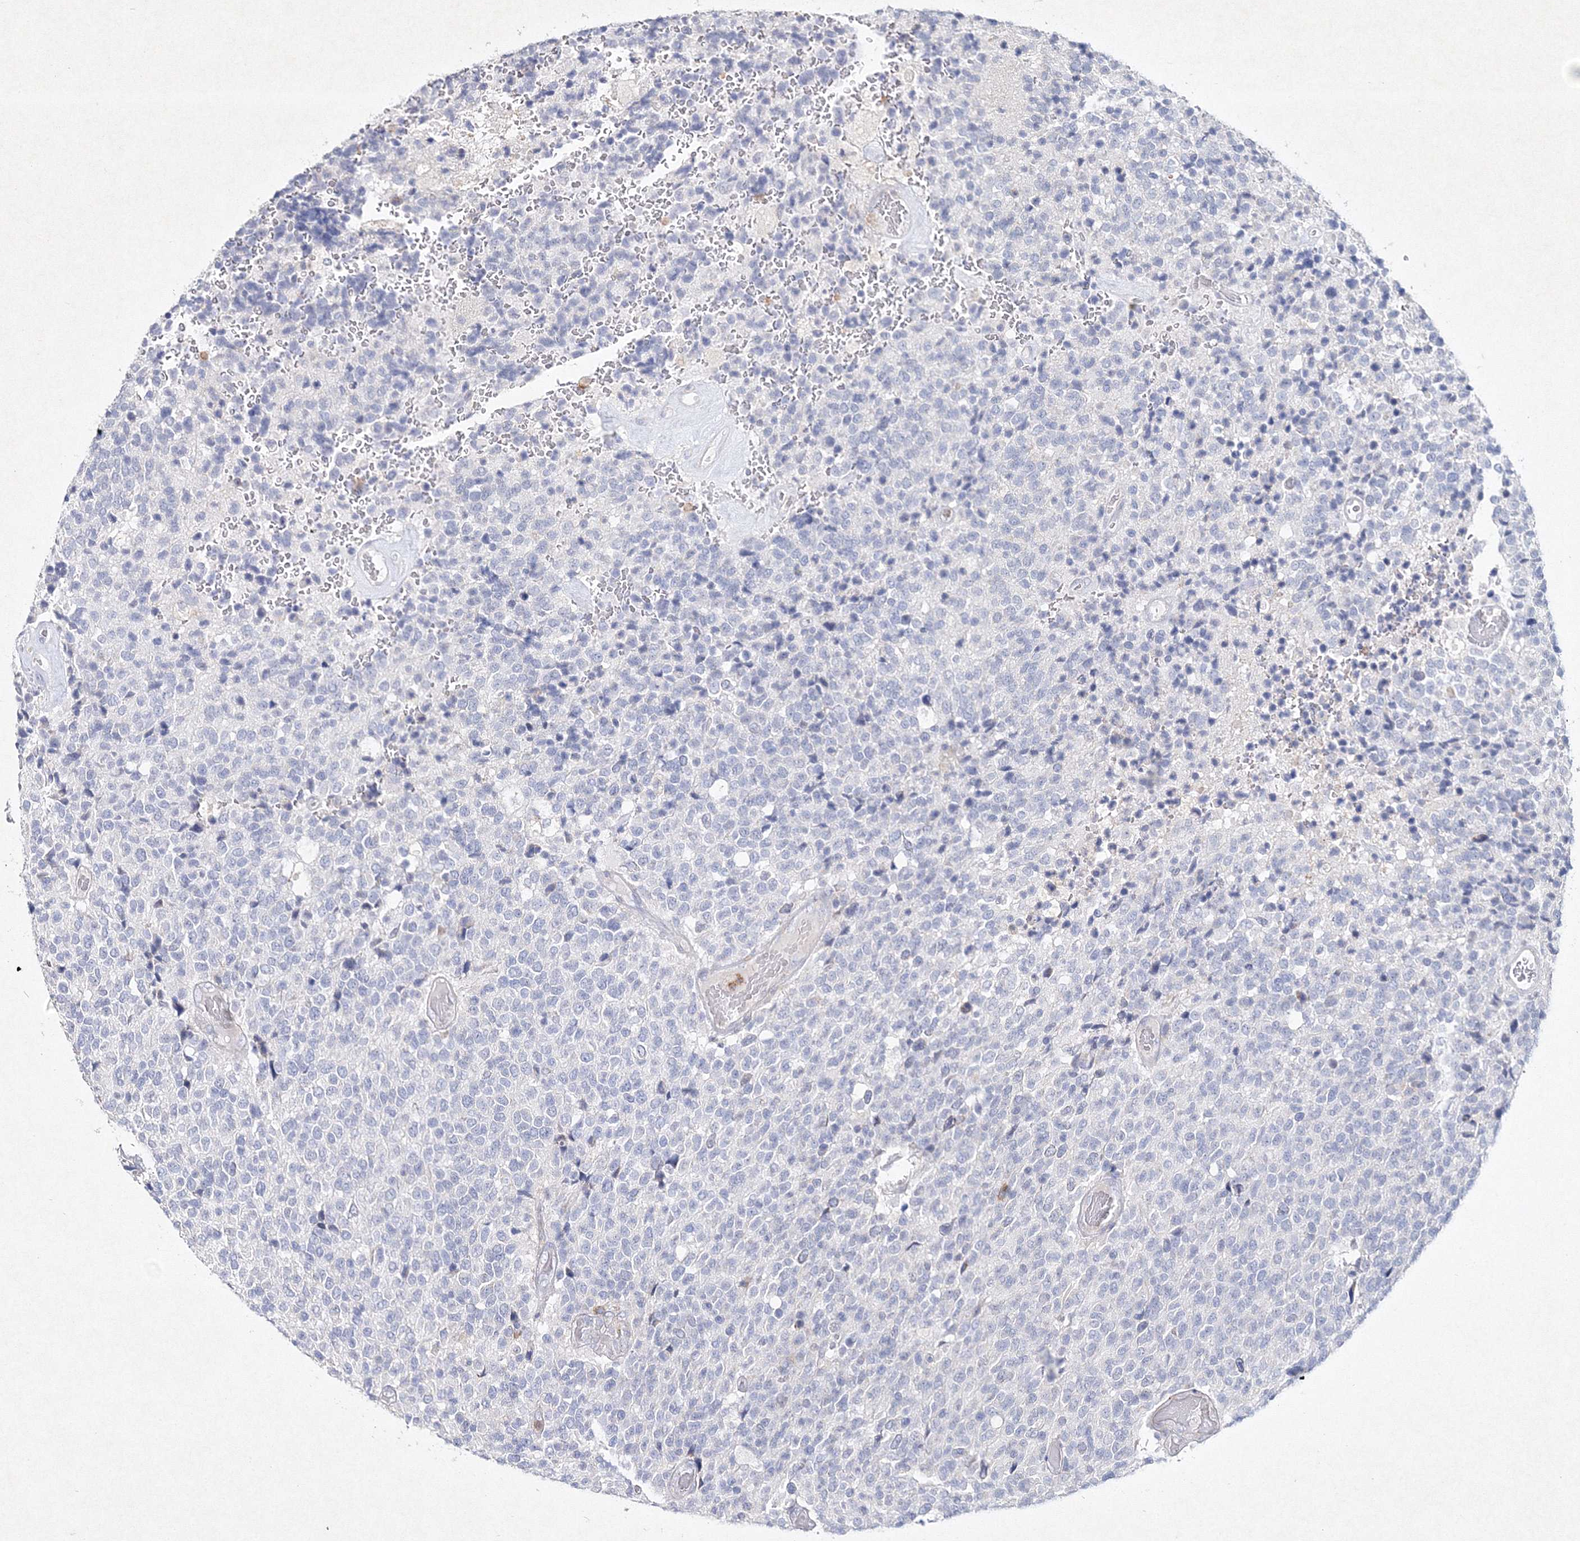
{"staining": {"intensity": "negative", "quantity": "none", "location": "none"}, "tissue": "glioma", "cell_type": "Tumor cells", "image_type": "cancer", "snomed": [{"axis": "morphology", "description": "Glioma, malignant, High grade"}, {"axis": "topography", "description": "pancreas cauda"}], "caption": "Immunohistochemical staining of high-grade glioma (malignant) displays no significant positivity in tumor cells. (DAB IHC, high magnification).", "gene": "HCST", "patient": {"sex": "male", "age": 60}}